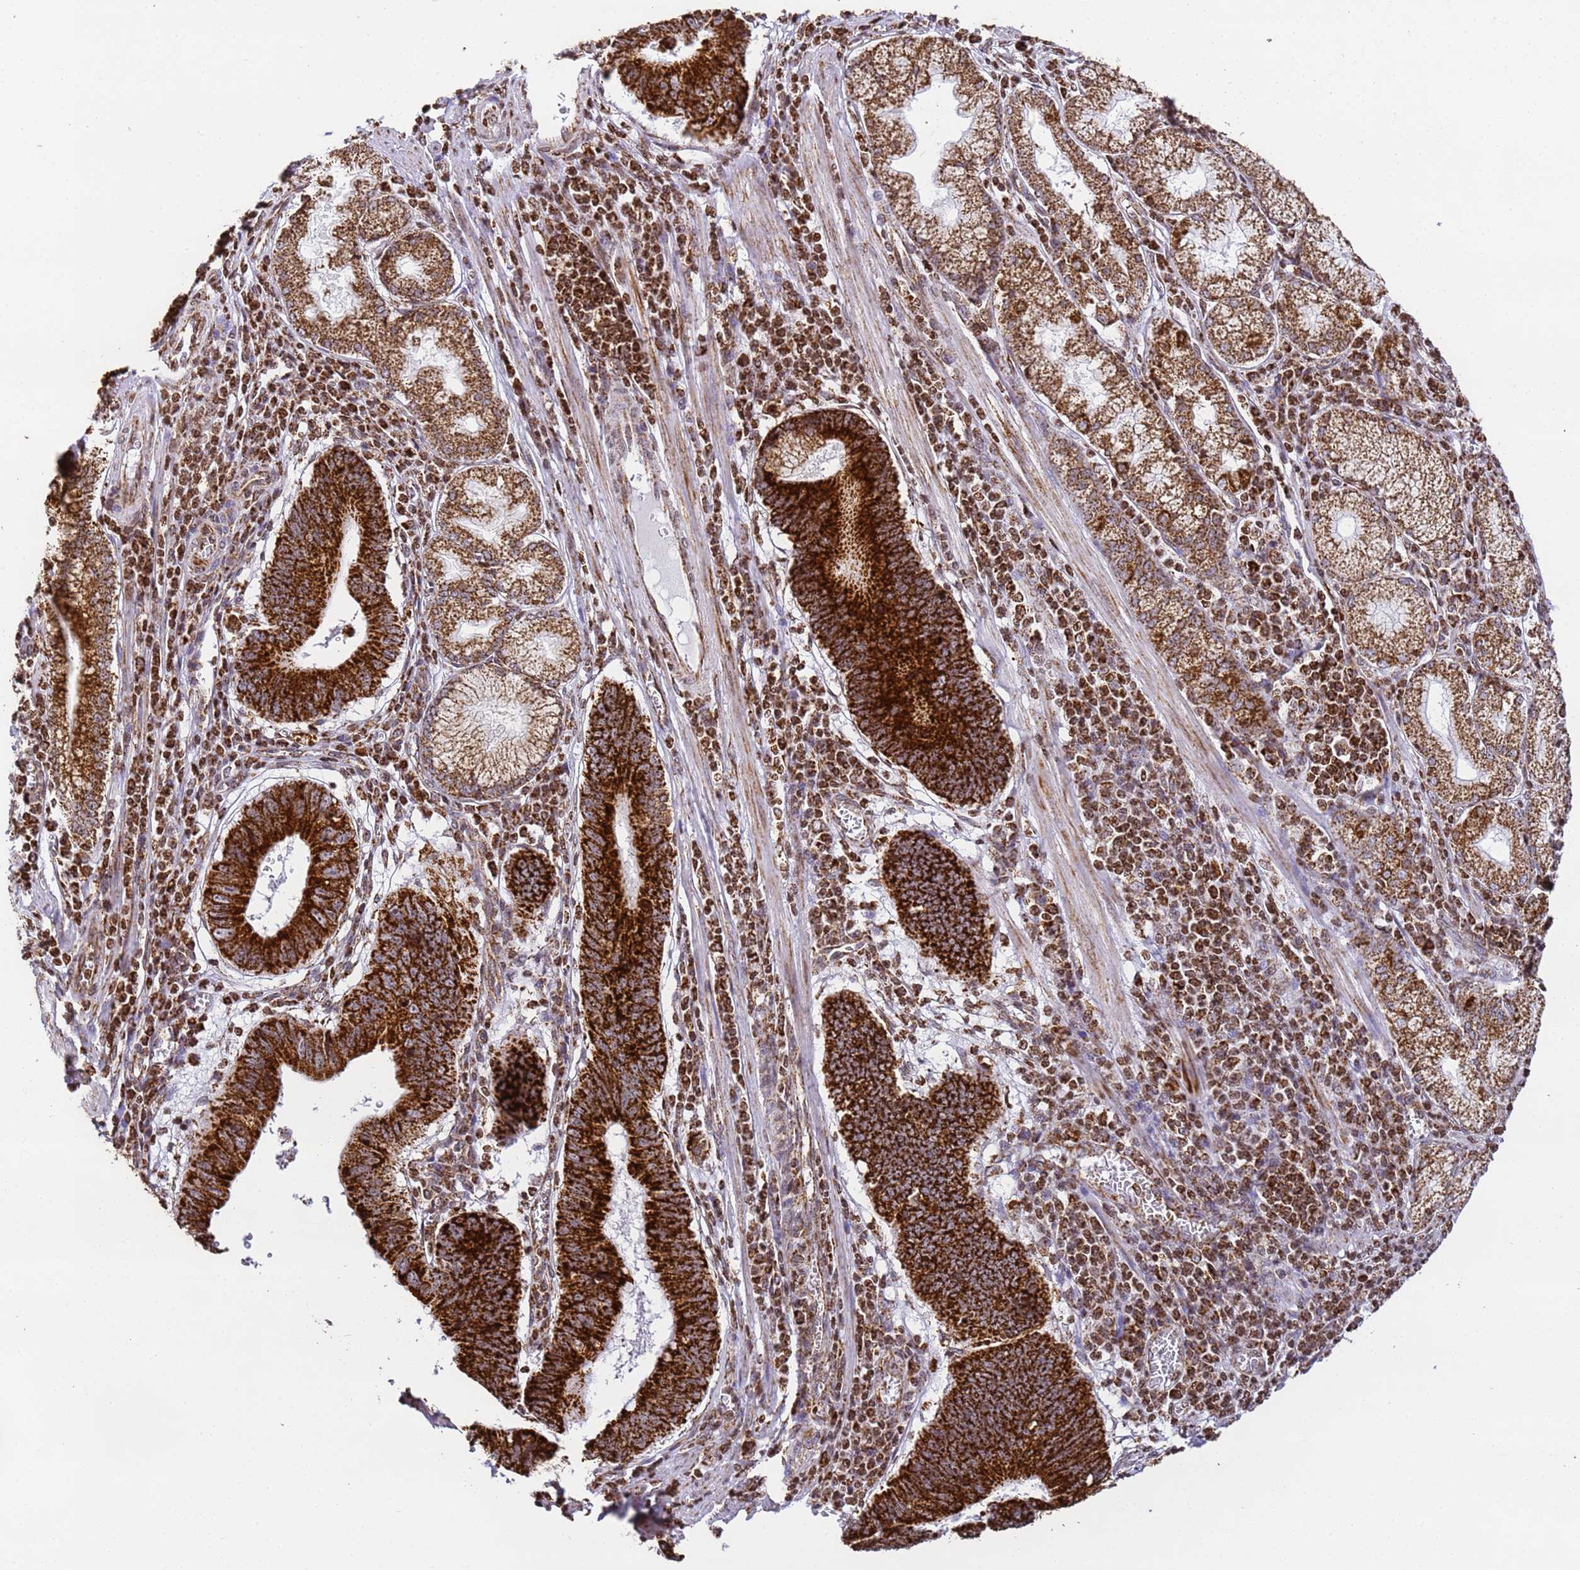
{"staining": {"intensity": "strong", "quantity": ">75%", "location": "cytoplasmic/membranous"}, "tissue": "stomach cancer", "cell_type": "Tumor cells", "image_type": "cancer", "snomed": [{"axis": "morphology", "description": "Adenocarcinoma, NOS"}, {"axis": "topography", "description": "Stomach"}], "caption": "Immunohistochemical staining of human stomach cancer exhibits high levels of strong cytoplasmic/membranous protein expression in about >75% of tumor cells.", "gene": "HSPE1", "patient": {"sex": "male", "age": 59}}